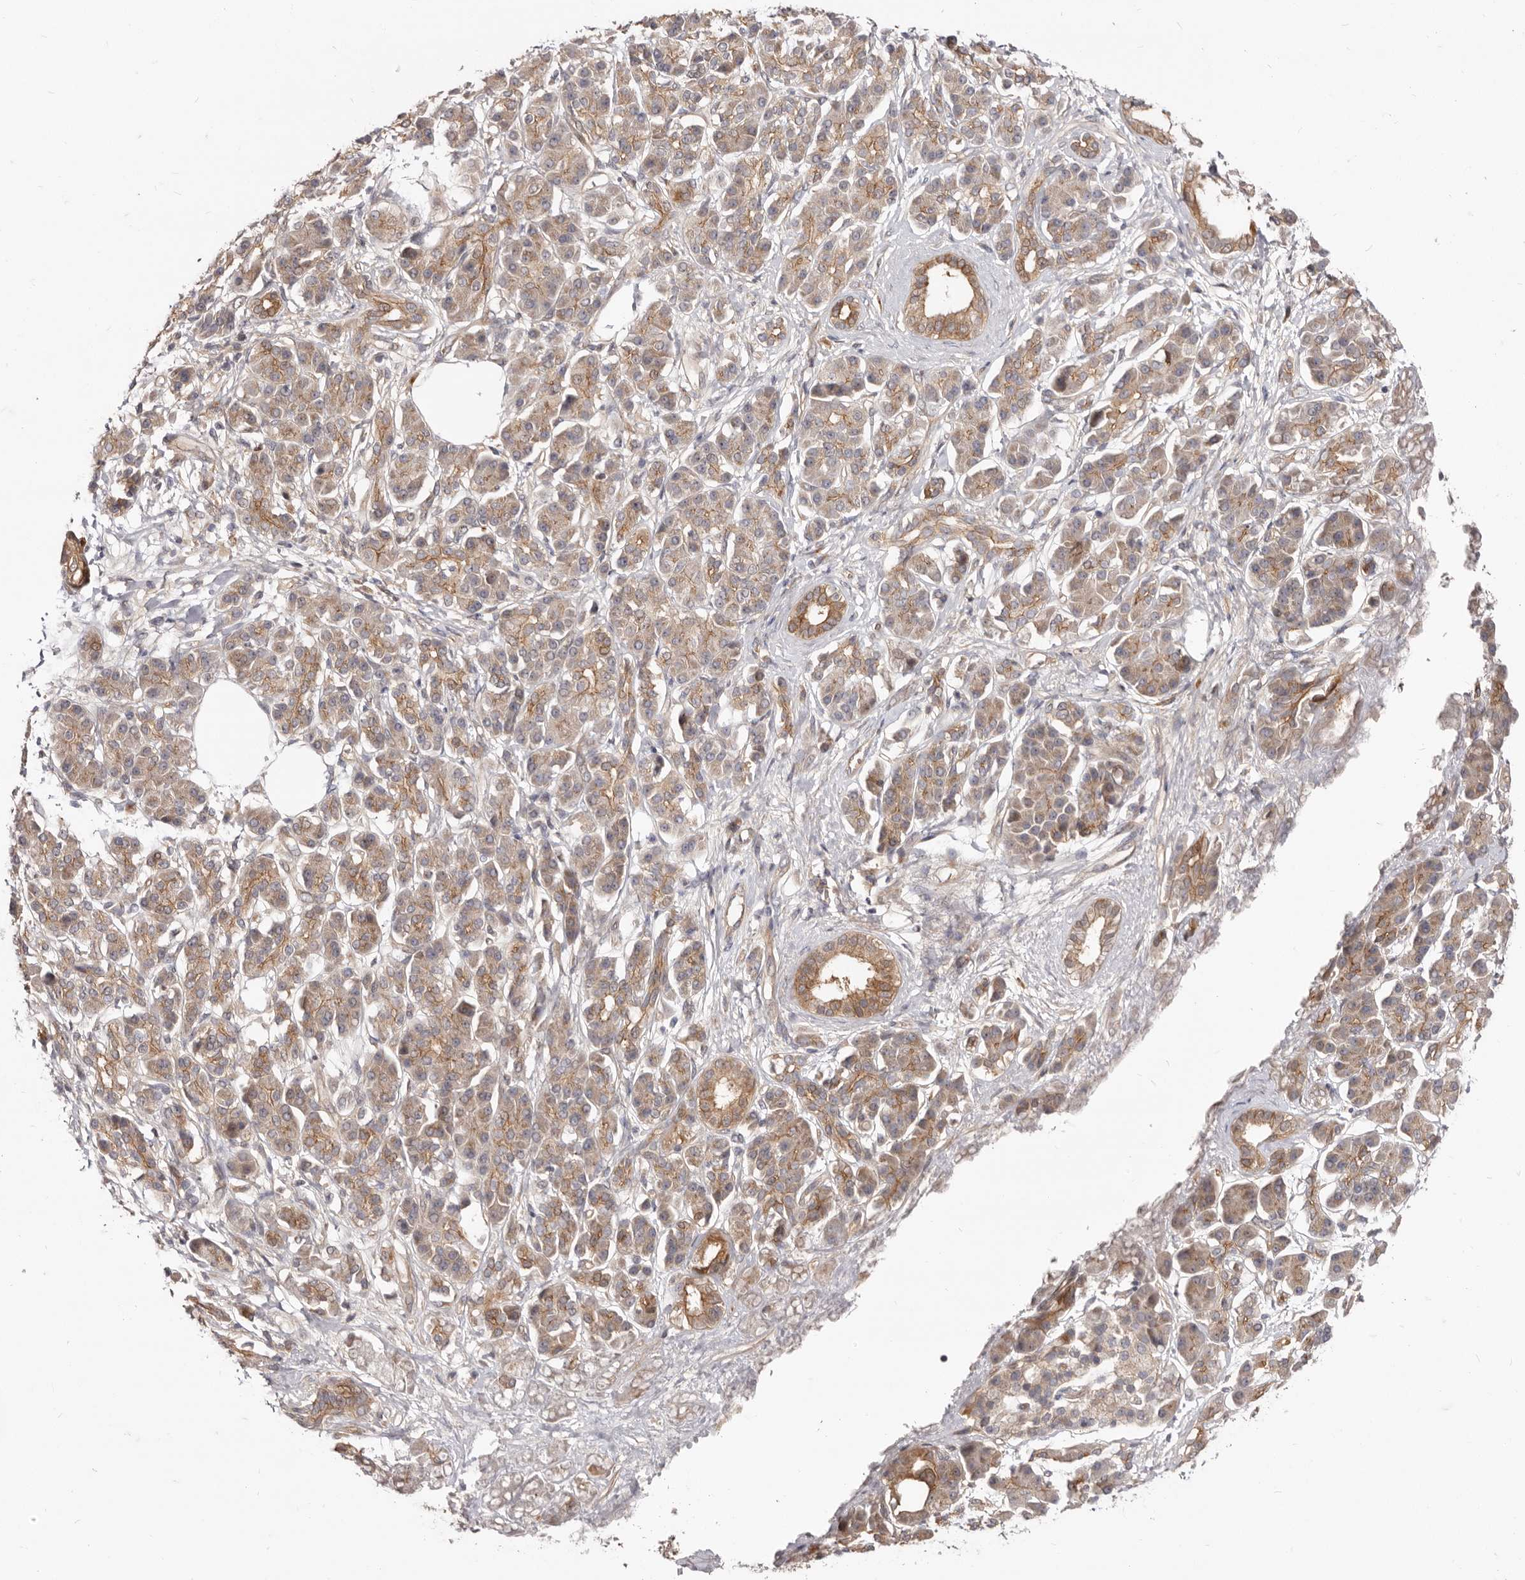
{"staining": {"intensity": "weak", "quantity": ">75%", "location": "cytoplasmic/membranous"}, "tissue": "pancreatic cancer", "cell_type": "Tumor cells", "image_type": "cancer", "snomed": [{"axis": "morphology", "description": "Adenocarcinoma, NOS"}, {"axis": "topography", "description": "Pancreas"}], "caption": "There is low levels of weak cytoplasmic/membranous expression in tumor cells of pancreatic cancer (adenocarcinoma), as demonstrated by immunohistochemical staining (brown color).", "gene": "GPATCH4", "patient": {"sex": "female", "age": 56}}